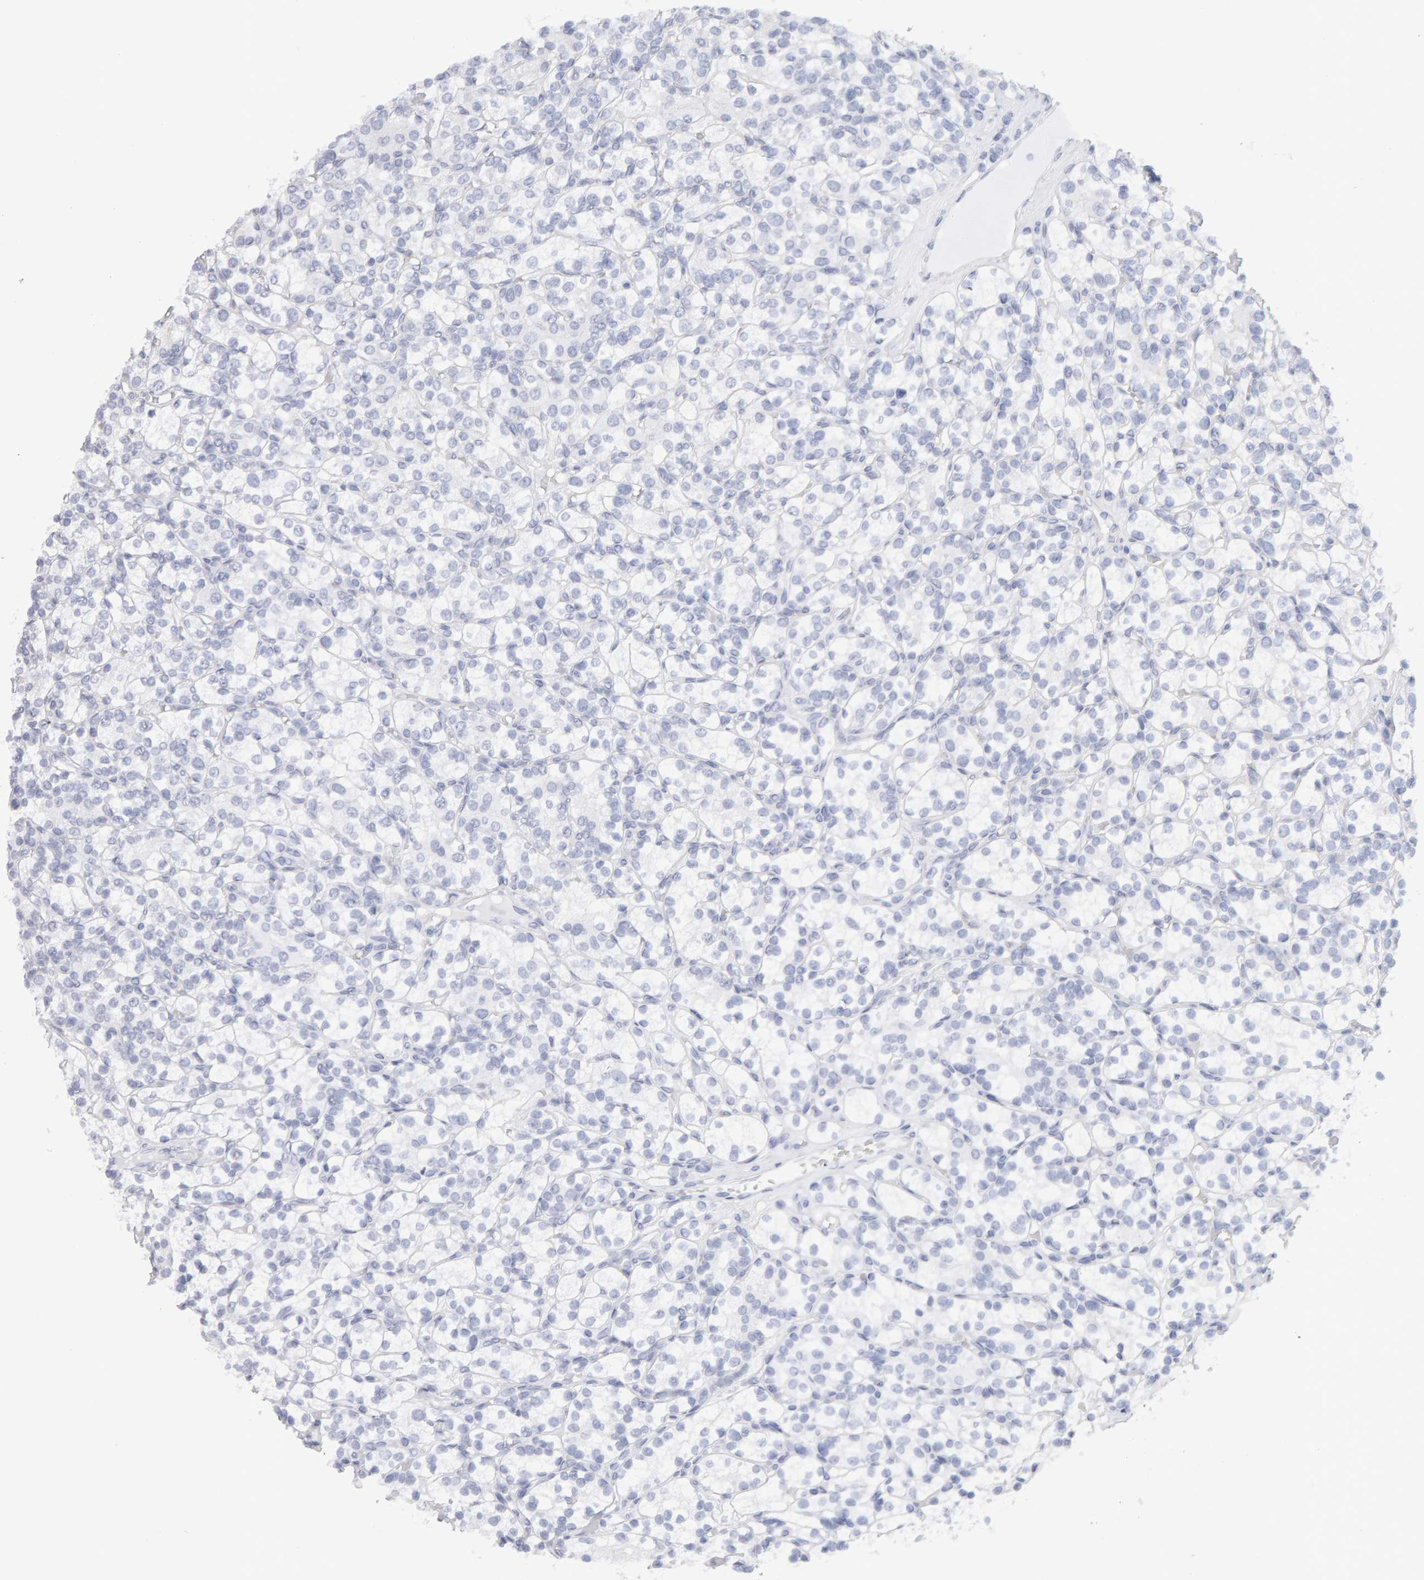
{"staining": {"intensity": "negative", "quantity": "none", "location": "none"}, "tissue": "renal cancer", "cell_type": "Tumor cells", "image_type": "cancer", "snomed": [{"axis": "morphology", "description": "Adenocarcinoma, NOS"}, {"axis": "topography", "description": "Kidney"}], "caption": "This histopathology image is of renal adenocarcinoma stained with immunohistochemistry to label a protein in brown with the nuclei are counter-stained blue. There is no positivity in tumor cells.", "gene": "METRNL", "patient": {"sex": "male", "age": 77}}